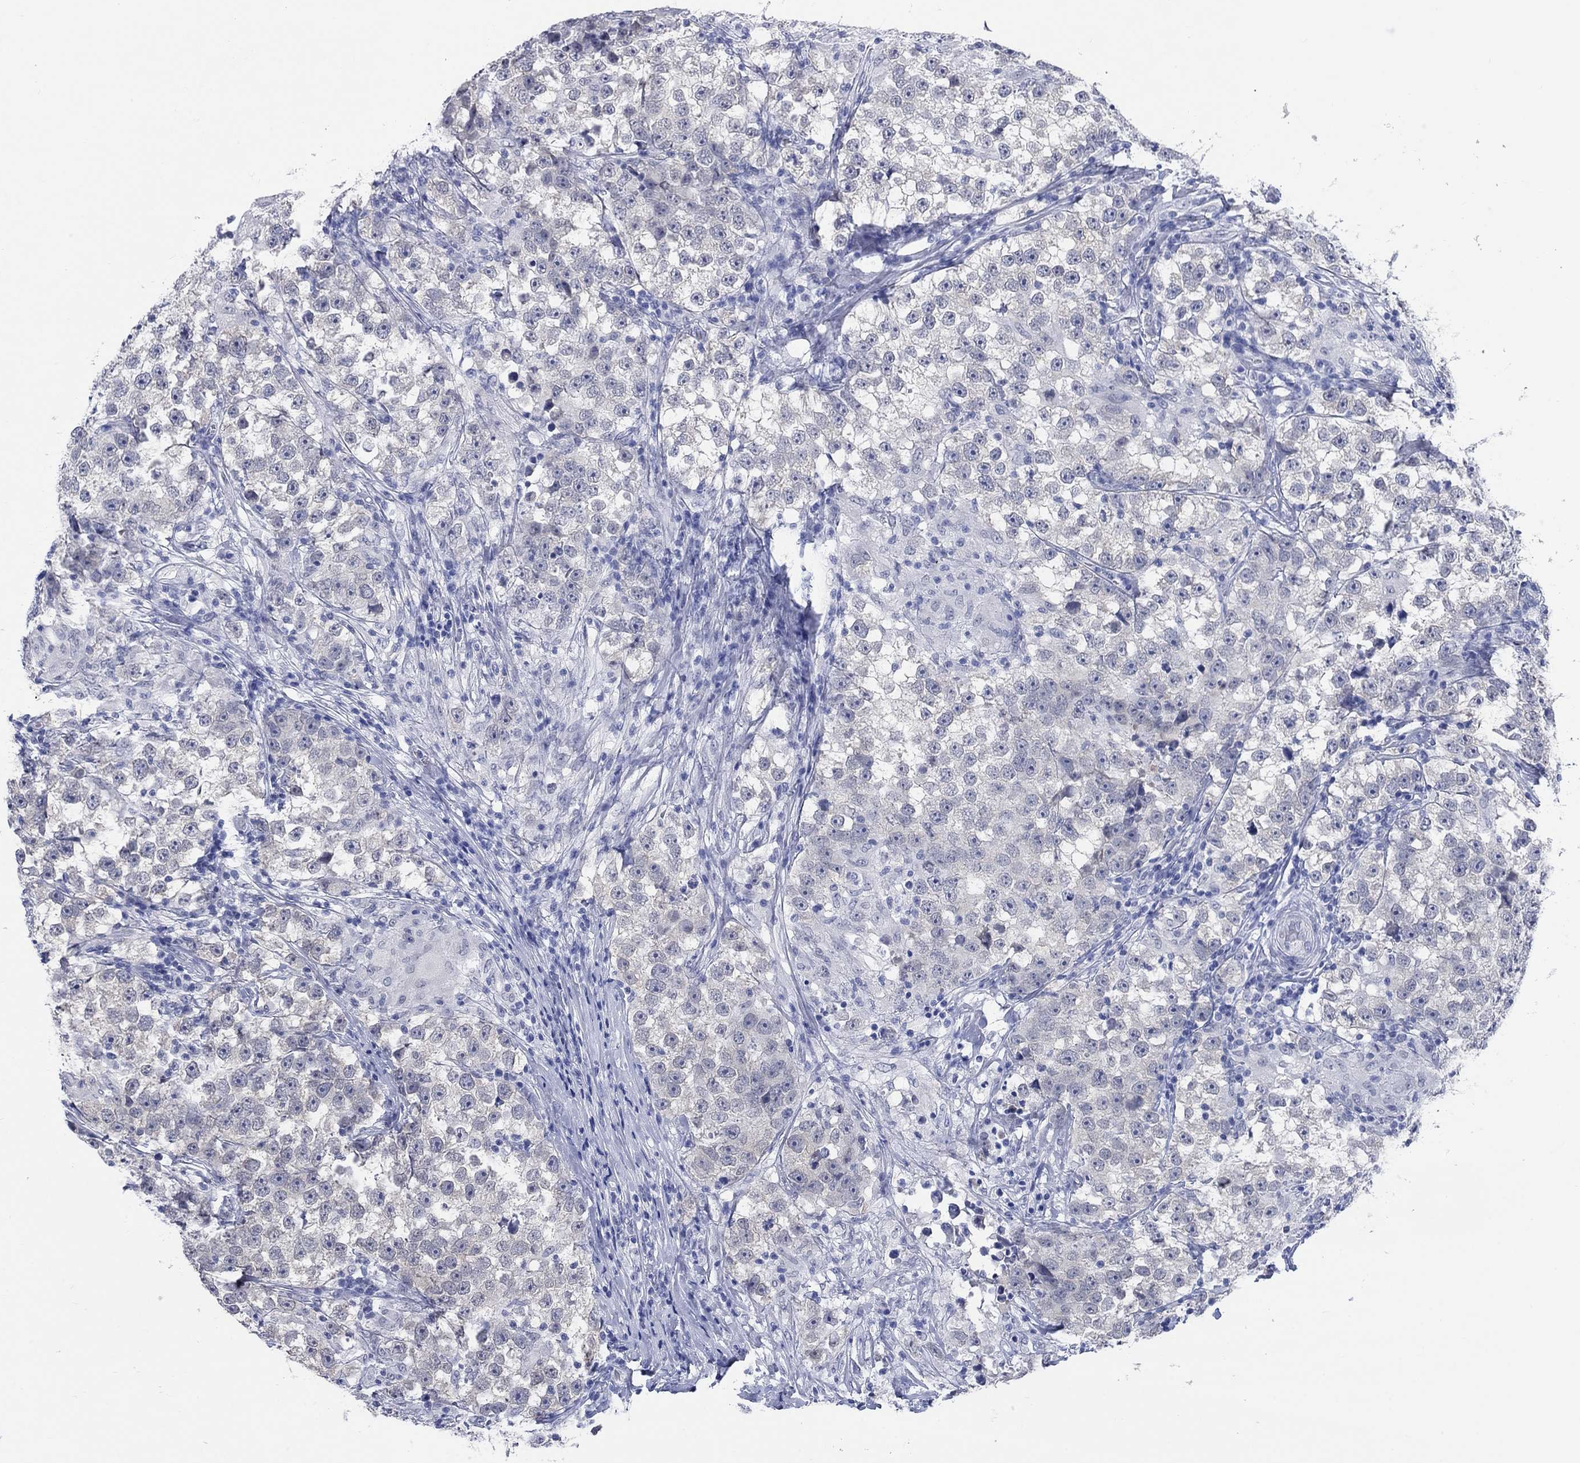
{"staining": {"intensity": "negative", "quantity": "none", "location": "none"}, "tissue": "testis cancer", "cell_type": "Tumor cells", "image_type": "cancer", "snomed": [{"axis": "morphology", "description": "Seminoma, NOS"}, {"axis": "topography", "description": "Testis"}], "caption": "Histopathology image shows no significant protein positivity in tumor cells of seminoma (testis).", "gene": "ECEL1", "patient": {"sex": "male", "age": 46}}